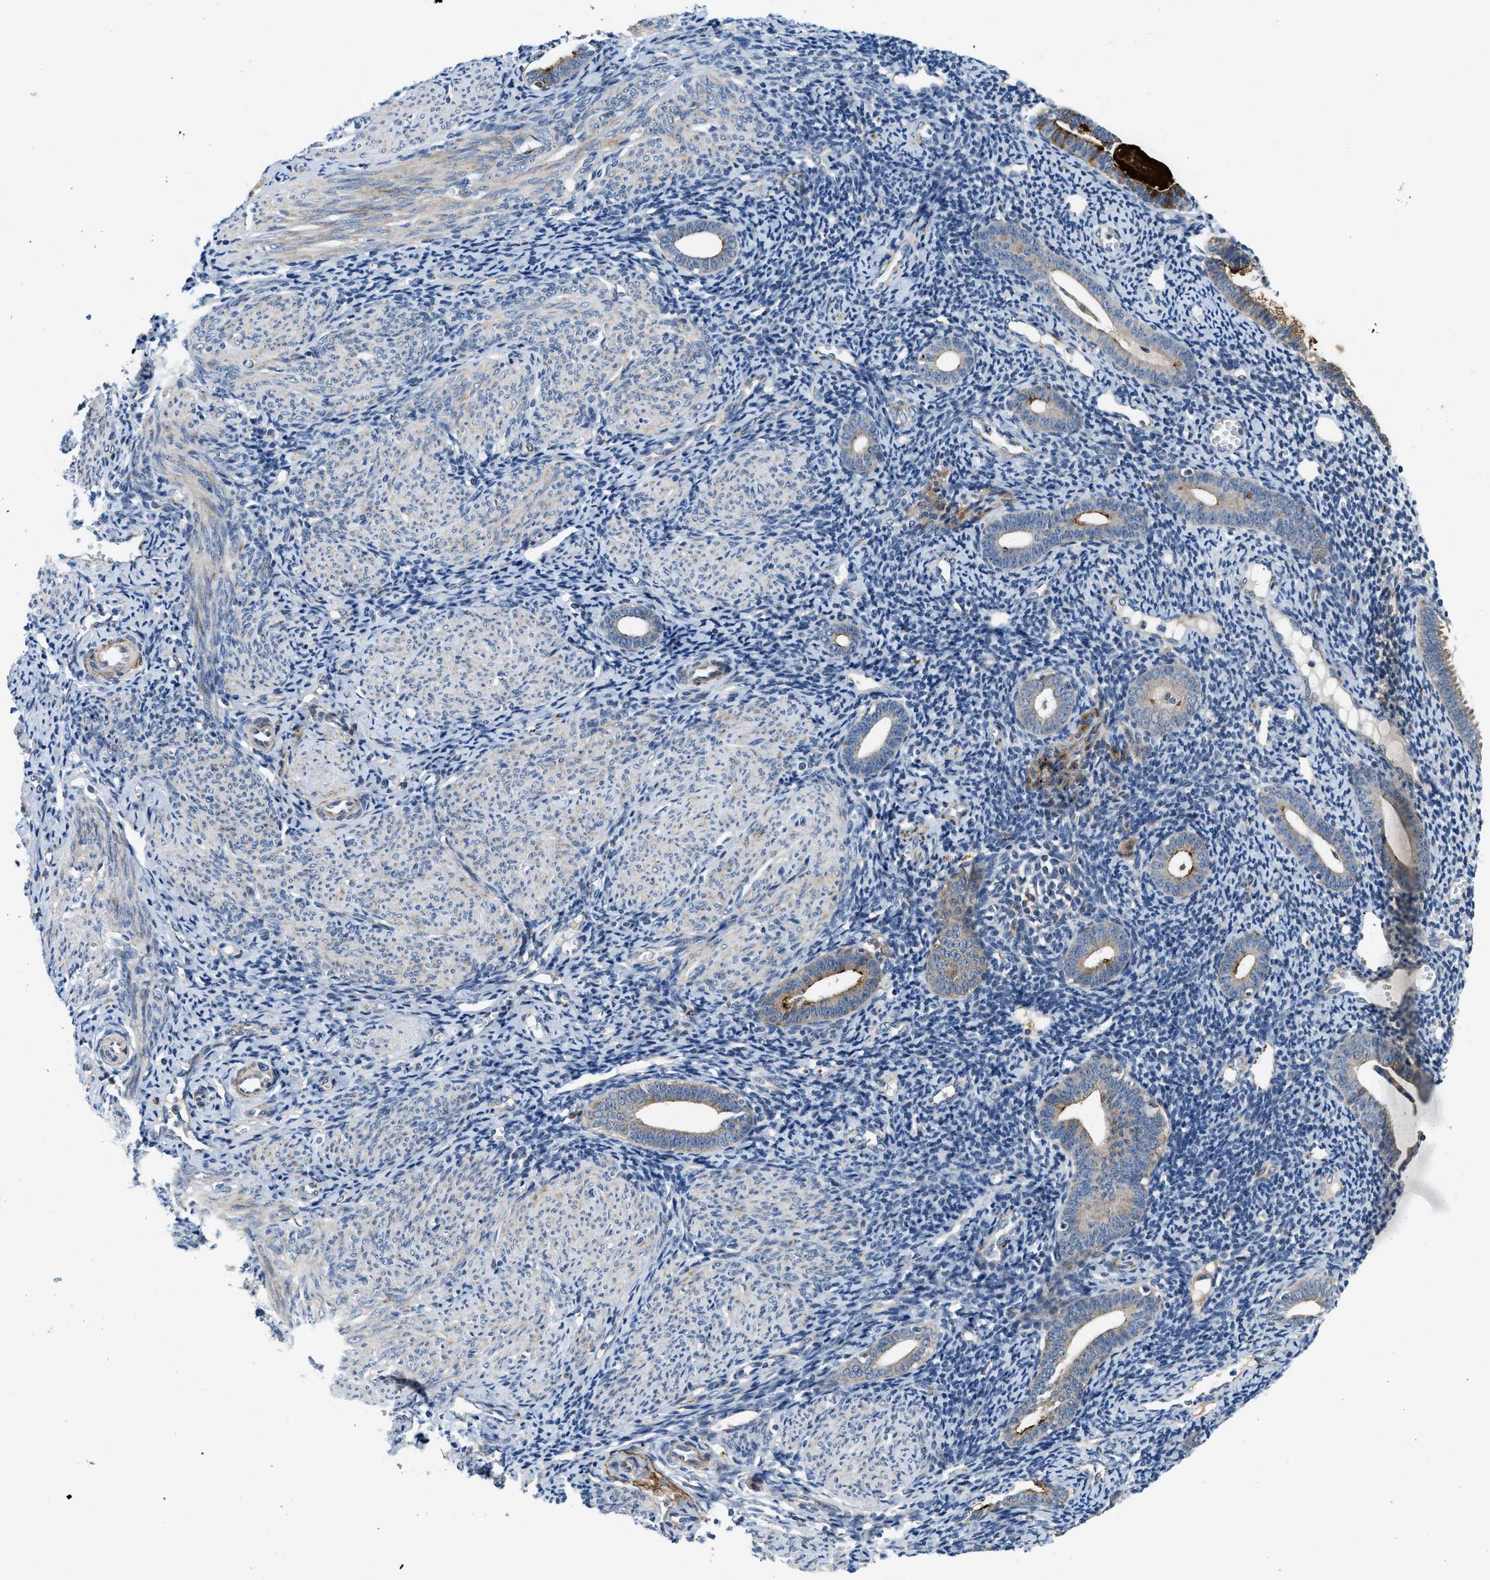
{"staining": {"intensity": "negative", "quantity": "none", "location": "none"}, "tissue": "endometrium", "cell_type": "Cells in endometrial stroma", "image_type": "normal", "snomed": [{"axis": "morphology", "description": "Normal tissue, NOS"}, {"axis": "topography", "description": "Endometrium"}], "caption": "This image is of benign endometrium stained with immunohistochemistry (IHC) to label a protein in brown with the nuclei are counter-stained blue. There is no expression in cells in endometrial stroma.", "gene": "ZNF599", "patient": {"sex": "female", "age": 50}}